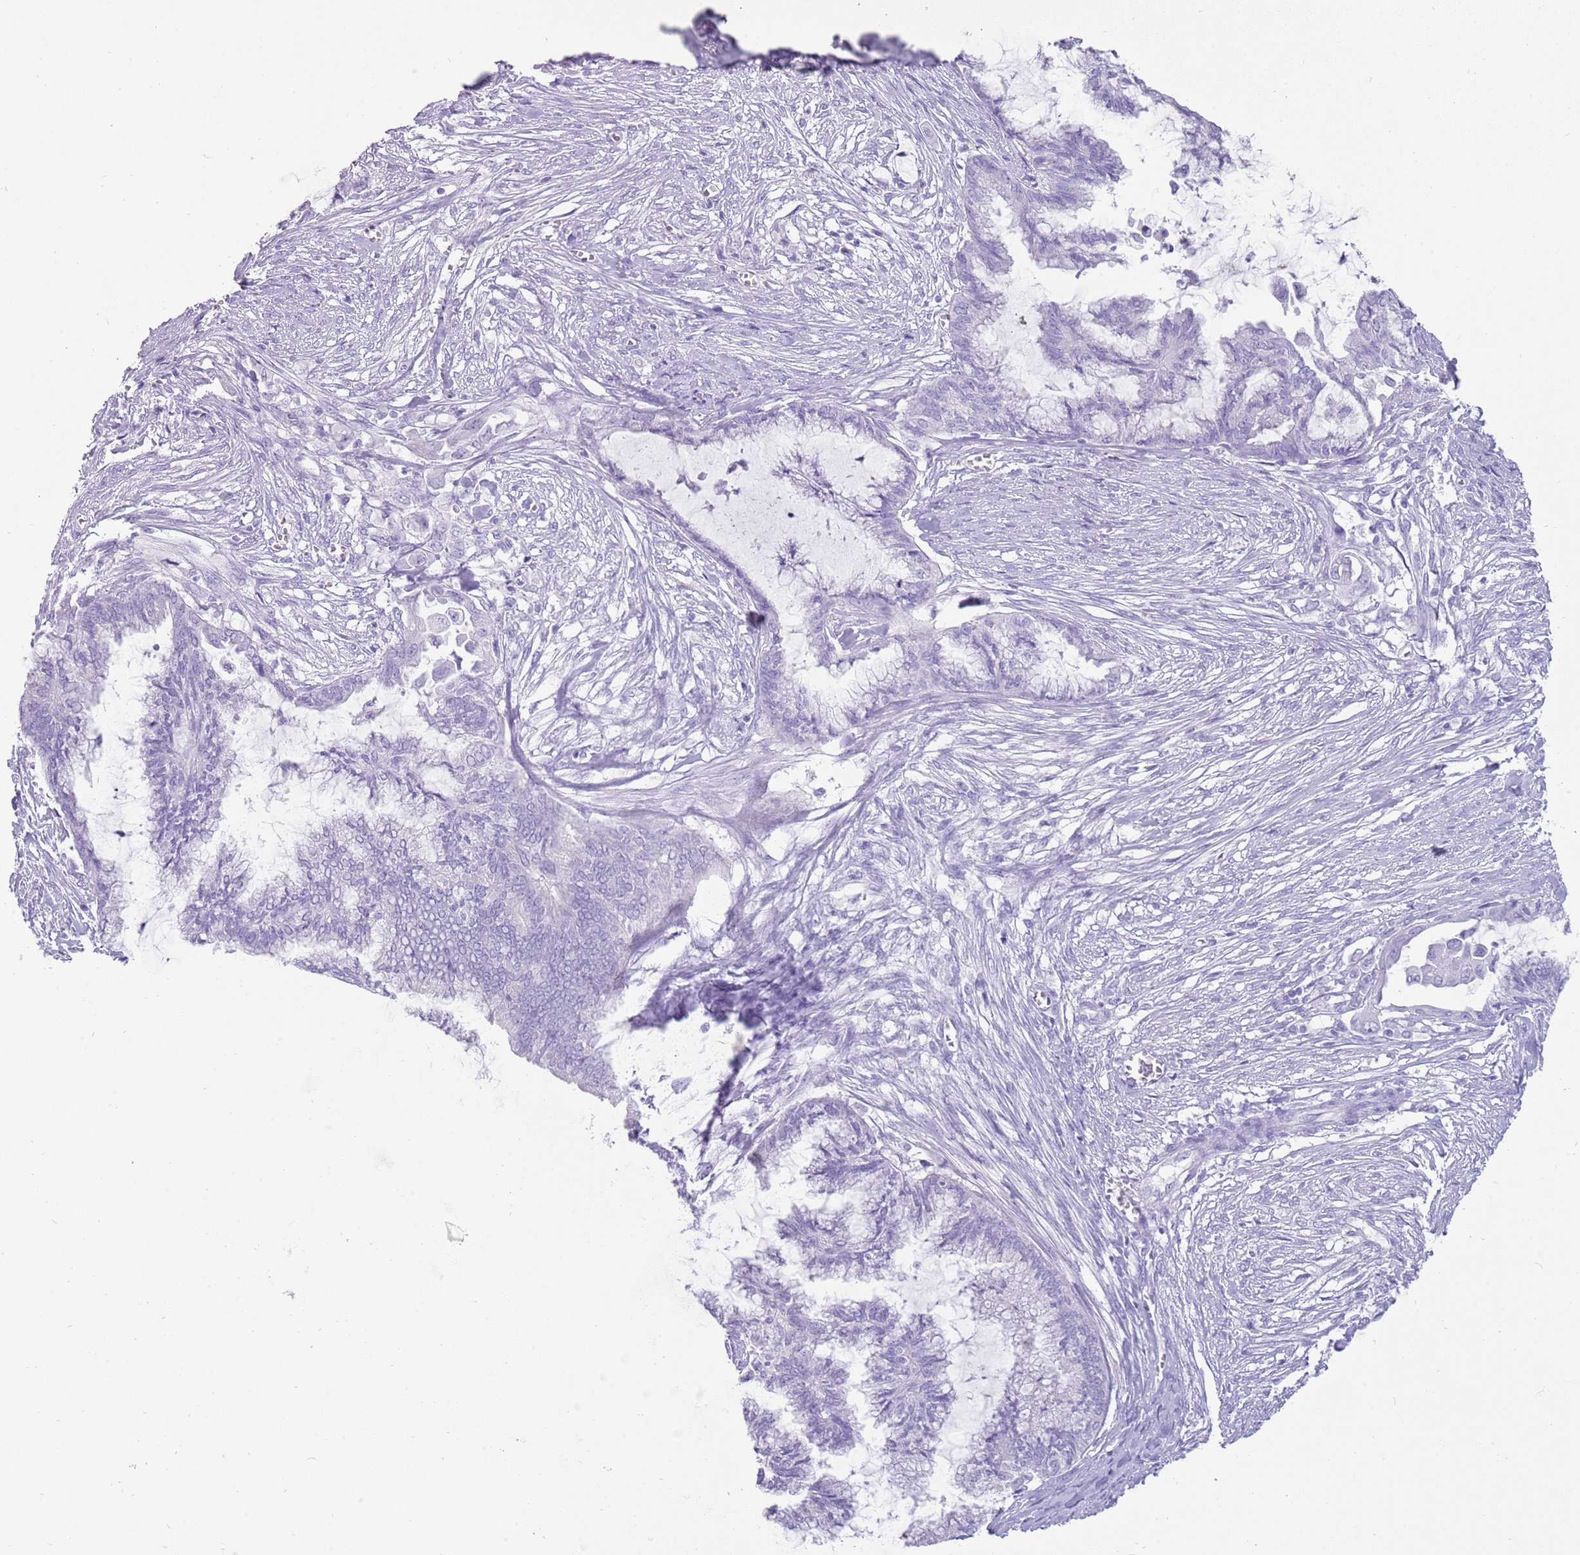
{"staining": {"intensity": "negative", "quantity": "none", "location": "none"}, "tissue": "endometrial cancer", "cell_type": "Tumor cells", "image_type": "cancer", "snomed": [{"axis": "morphology", "description": "Adenocarcinoma, NOS"}, {"axis": "topography", "description": "Endometrium"}], "caption": "Immunohistochemical staining of human endometrial cancer shows no significant staining in tumor cells.", "gene": "NBPF3", "patient": {"sex": "female", "age": 86}}